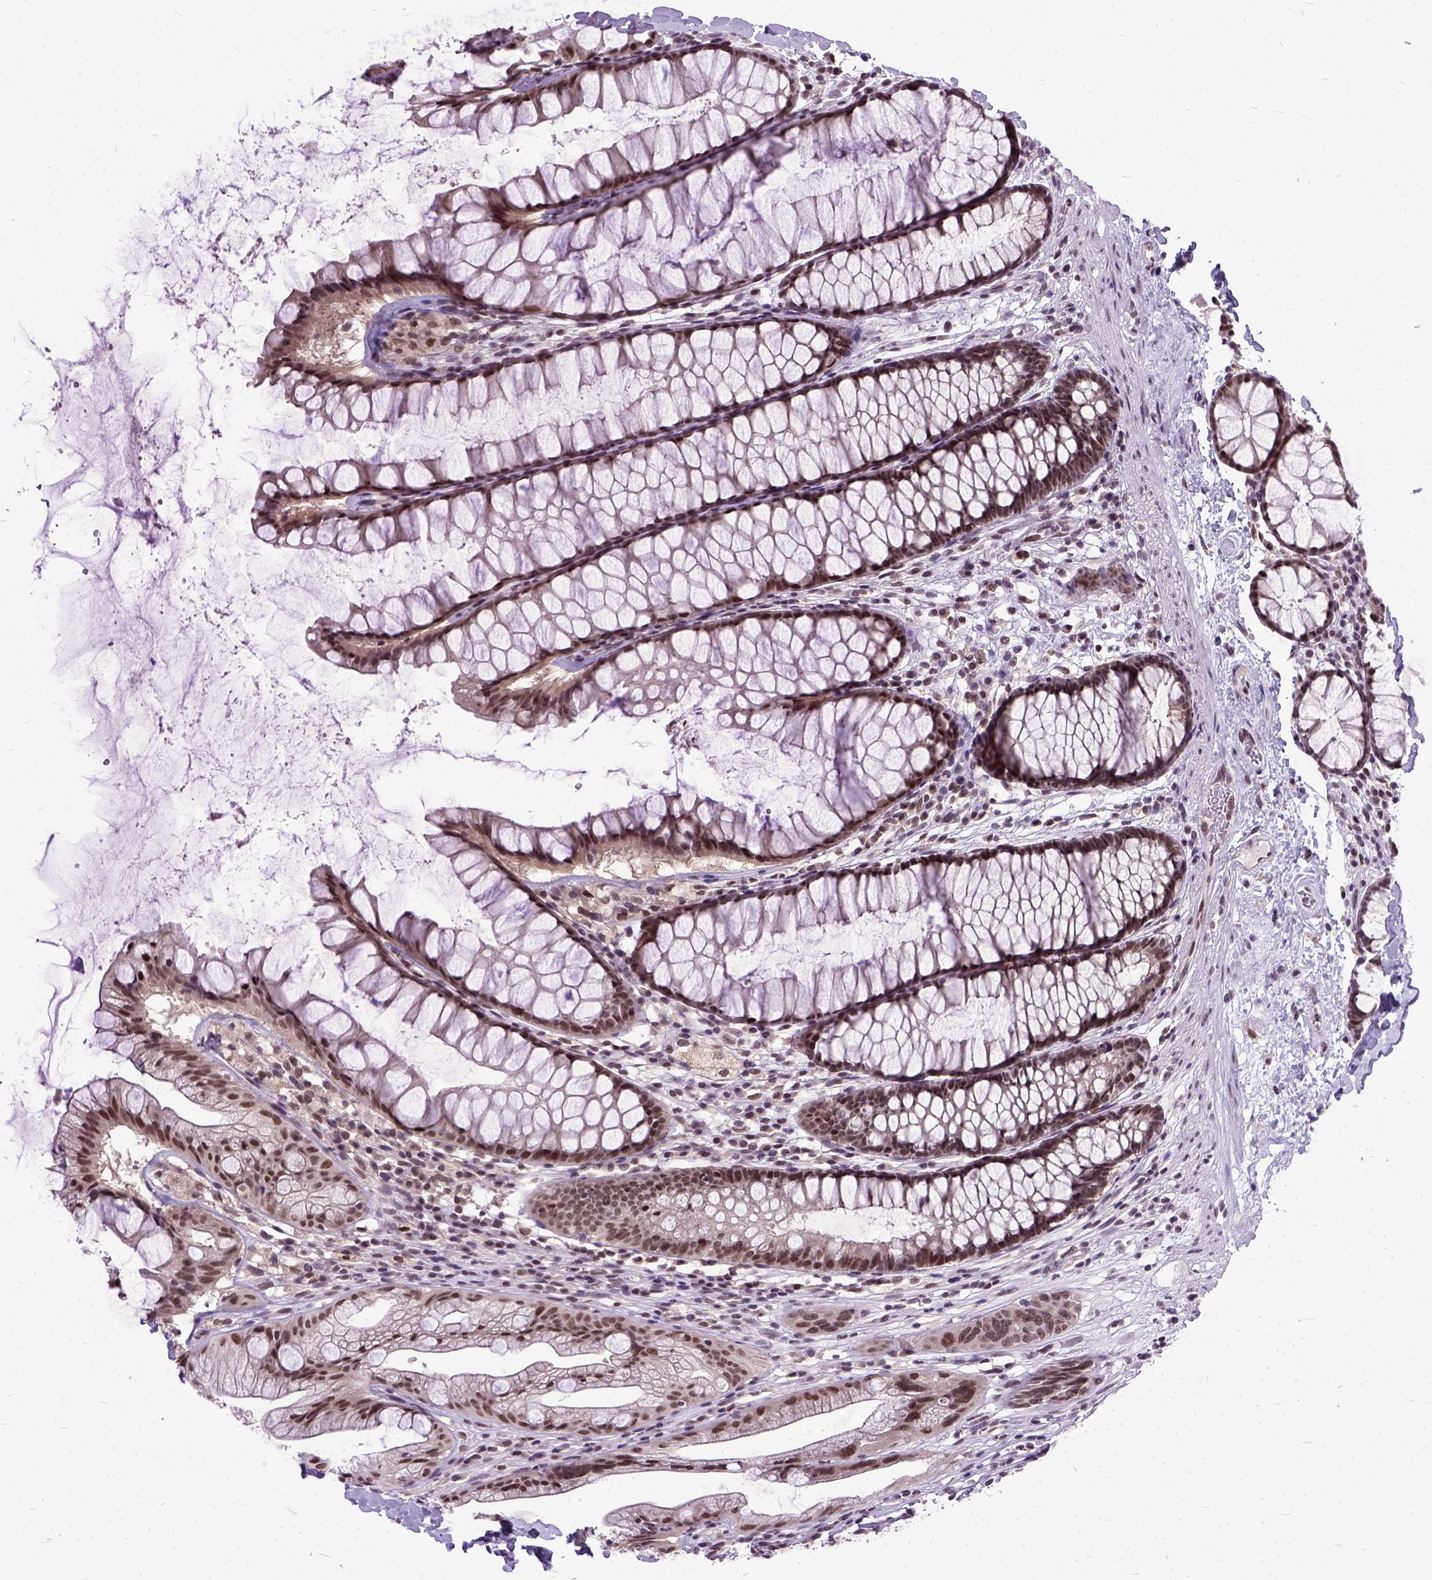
{"staining": {"intensity": "moderate", "quantity": ">75%", "location": "nuclear"}, "tissue": "rectum", "cell_type": "Glandular cells", "image_type": "normal", "snomed": [{"axis": "morphology", "description": "Normal tissue, NOS"}, {"axis": "topography", "description": "Rectum"}], "caption": "Immunohistochemistry (IHC) of normal rectum shows medium levels of moderate nuclear expression in approximately >75% of glandular cells. (brown staining indicates protein expression, while blue staining denotes nuclei).", "gene": "ORC5", "patient": {"sex": "male", "age": 72}}